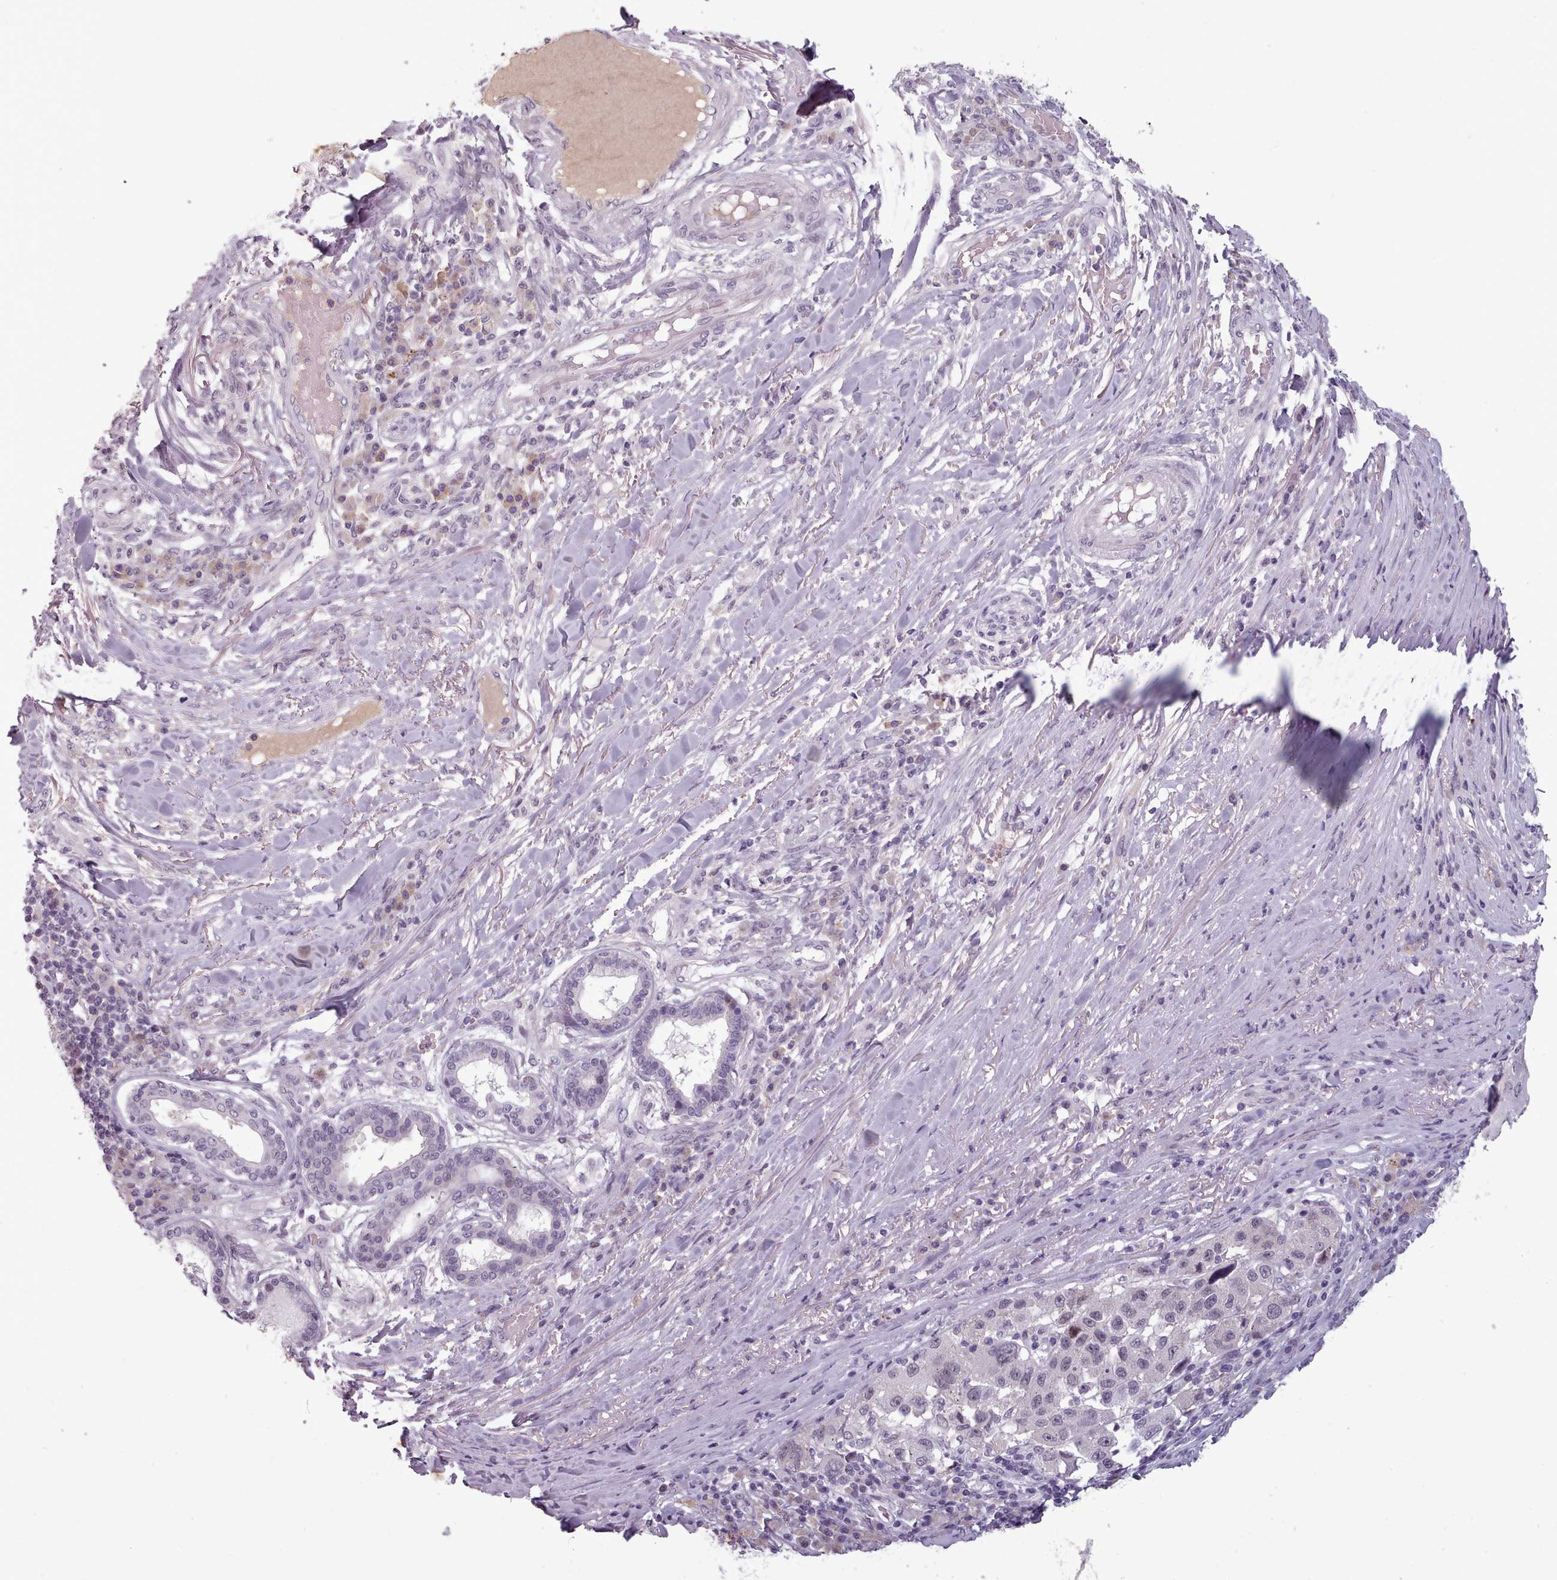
{"staining": {"intensity": "negative", "quantity": "none", "location": "none"}, "tissue": "melanoma", "cell_type": "Tumor cells", "image_type": "cancer", "snomed": [{"axis": "morphology", "description": "Malignant melanoma, NOS"}, {"axis": "topography", "description": "Skin"}], "caption": "Immunohistochemistry (IHC) of malignant melanoma shows no expression in tumor cells.", "gene": "PBX4", "patient": {"sex": "female", "age": 66}}